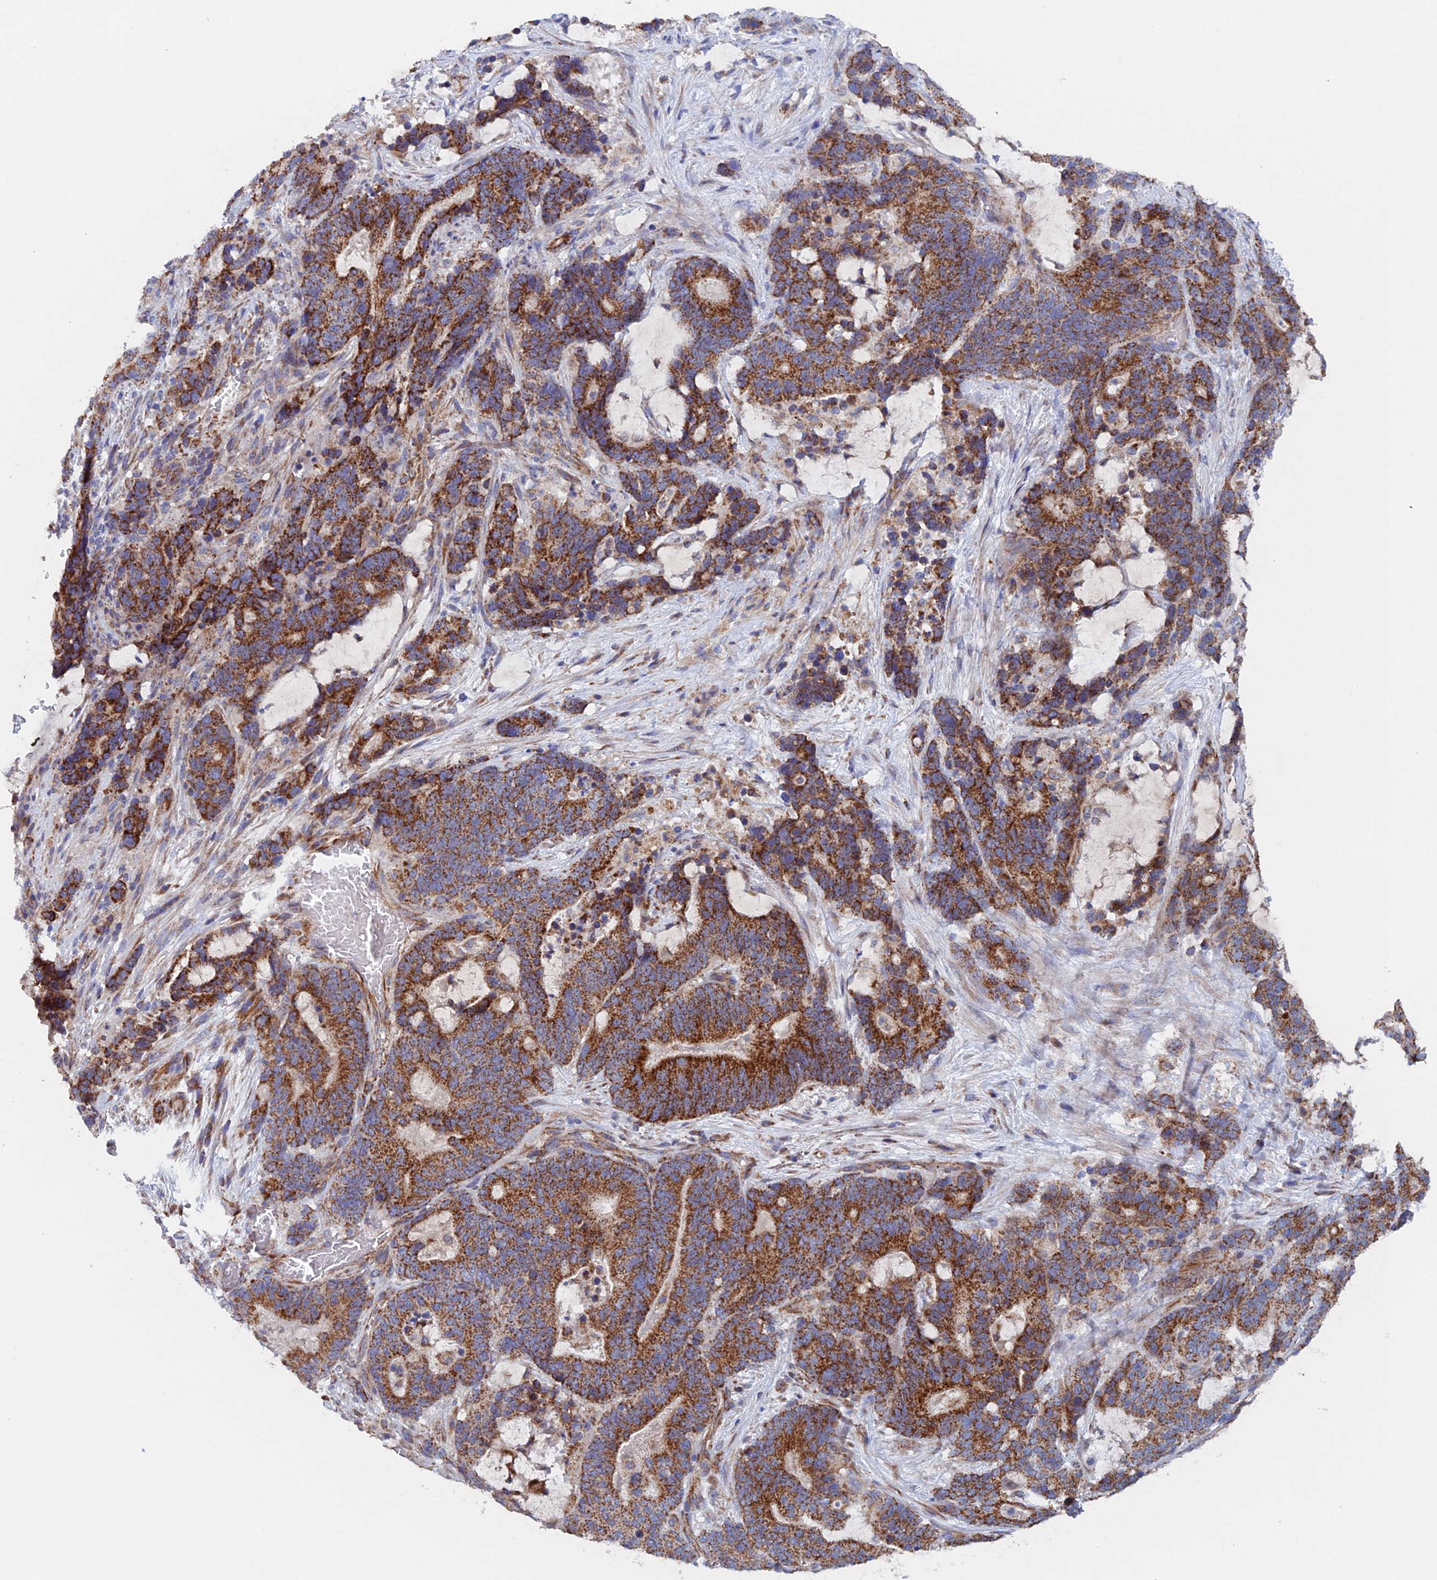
{"staining": {"intensity": "strong", "quantity": ">75%", "location": "cytoplasmic/membranous"}, "tissue": "stomach cancer", "cell_type": "Tumor cells", "image_type": "cancer", "snomed": [{"axis": "morphology", "description": "Normal tissue, NOS"}, {"axis": "morphology", "description": "Adenocarcinoma, NOS"}, {"axis": "topography", "description": "Stomach"}], "caption": "Tumor cells demonstrate high levels of strong cytoplasmic/membranous positivity in about >75% of cells in human stomach cancer (adenocarcinoma). The staining is performed using DAB brown chromogen to label protein expression. The nuclei are counter-stained blue using hematoxylin.", "gene": "MRPL1", "patient": {"sex": "female", "age": 64}}